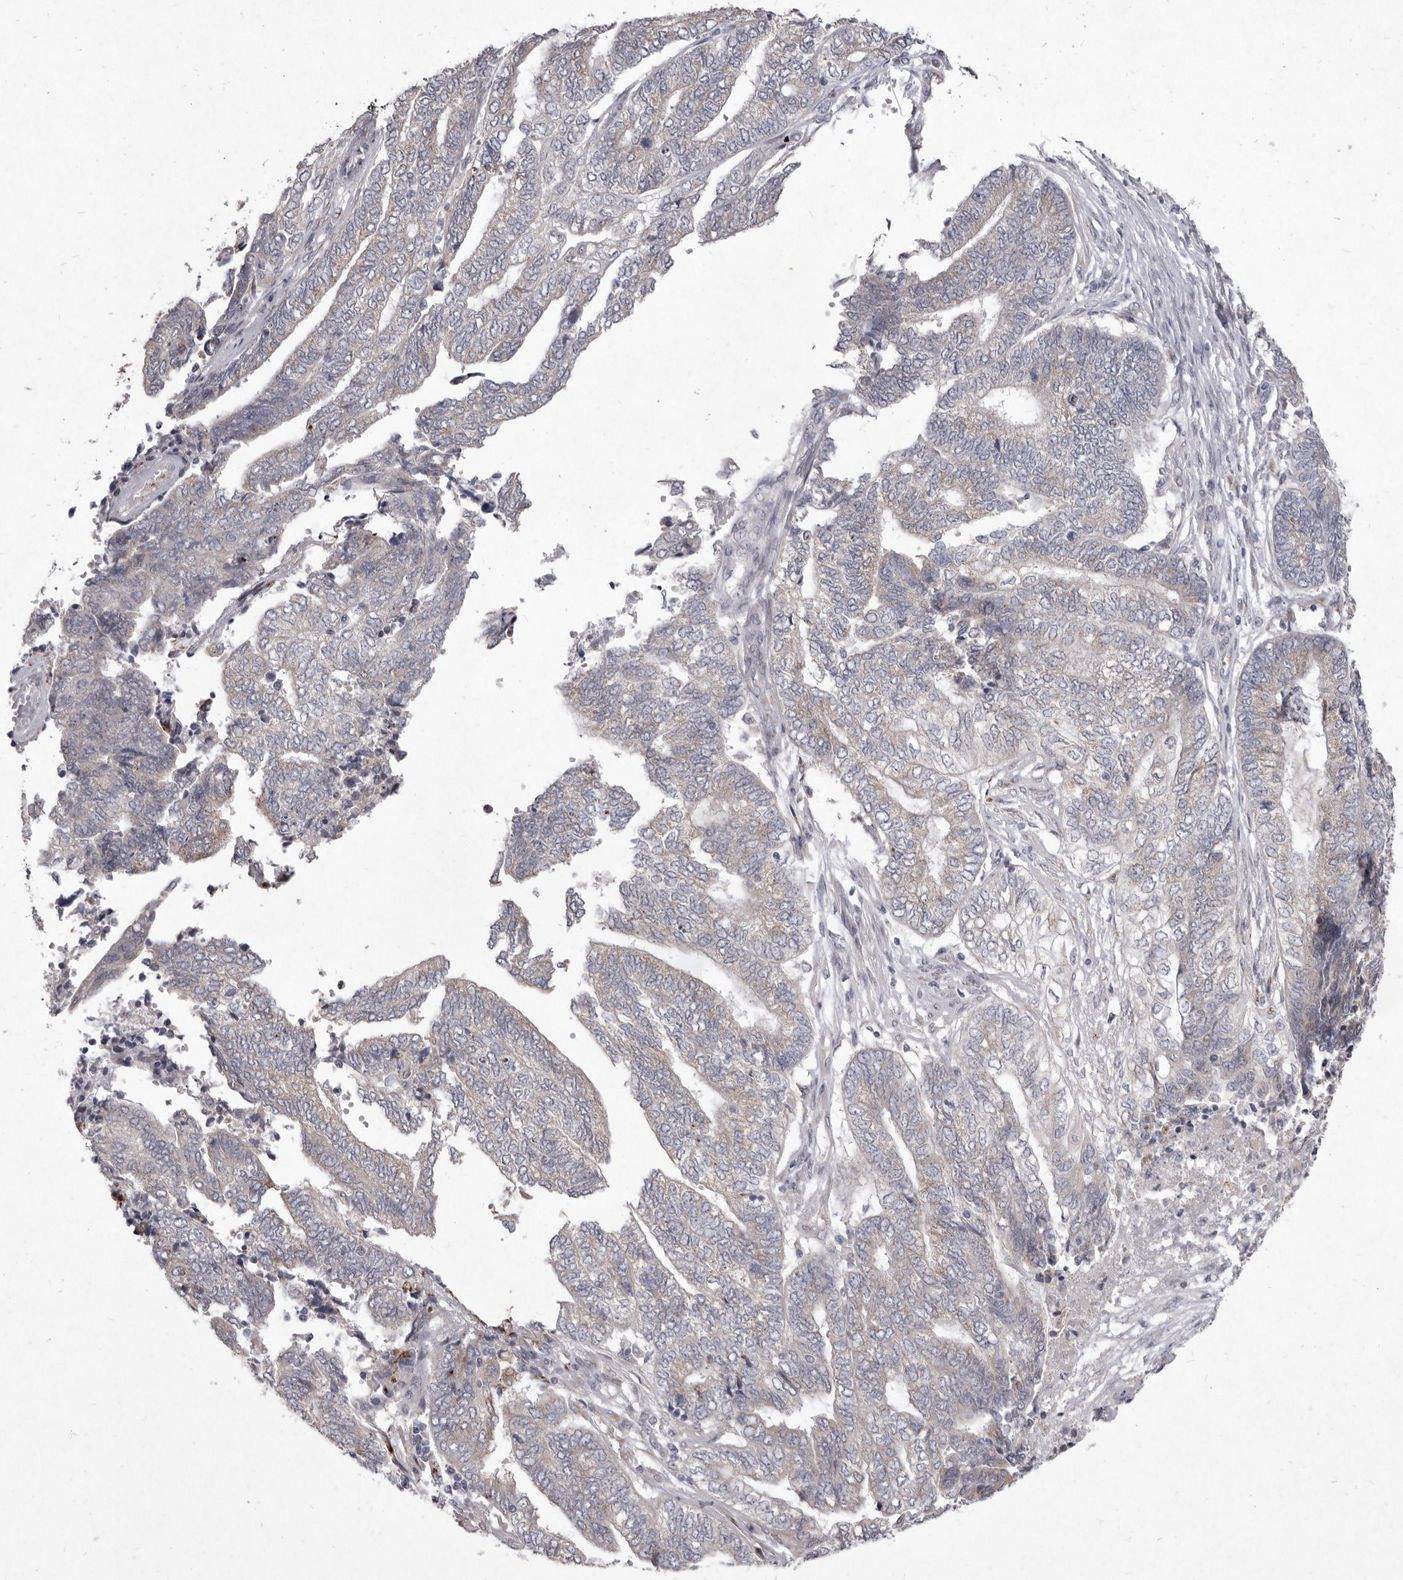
{"staining": {"intensity": "negative", "quantity": "none", "location": "none"}, "tissue": "endometrial cancer", "cell_type": "Tumor cells", "image_type": "cancer", "snomed": [{"axis": "morphology", "description": "Adenocarcinoma, NOS"}, {"axis": "topography", "description": "Uterus"}, {"axis": "topography", "description": "Endometrium"}], "caption": "Immunohistochemistry micrograph of adenocarcinoma (endometrial) stained for a protein (brown), which reveals no staining in tumor cells.", "gene": "P2RX6", "patient": {"sex": "female", "age": 70}}